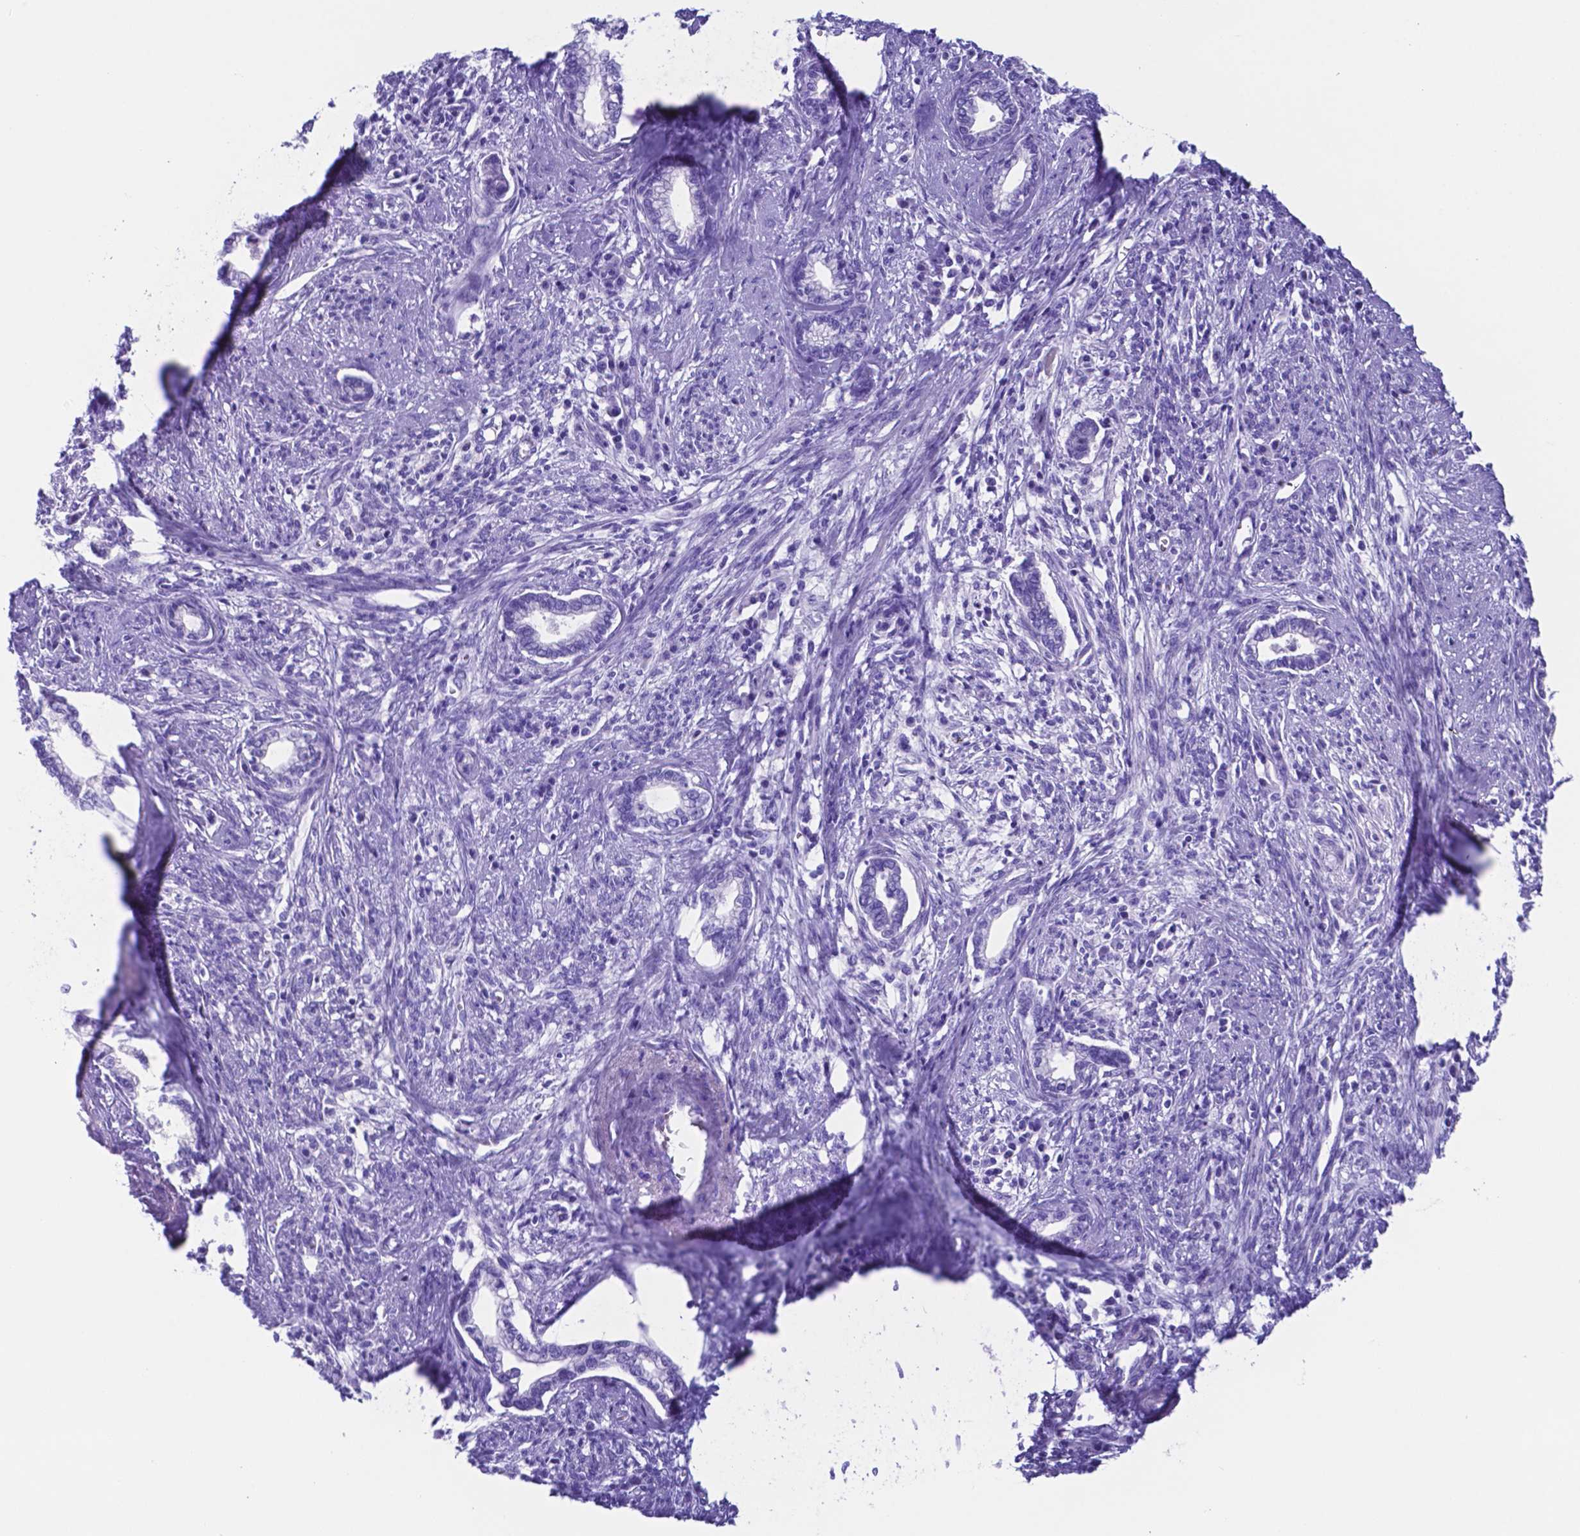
{"staining": {"intensity": "negative", "quantity": "none", "location": "none"}, "tissue": "cervical cancer", "cell_type": "Tumor cells", "image_type": "cancer", "snomed": [{"axis": "morphology", "description": "Adenocarcinoma, NOS"}, {"axis": "topography", "description": "Cervix"}], "caption": "Histopathology image shows no significant protein expression in tumor cells of adenocarcinoma (cervical).", "gene": "DNAAF8", "patient": {"sex": "female", "age": 62}}